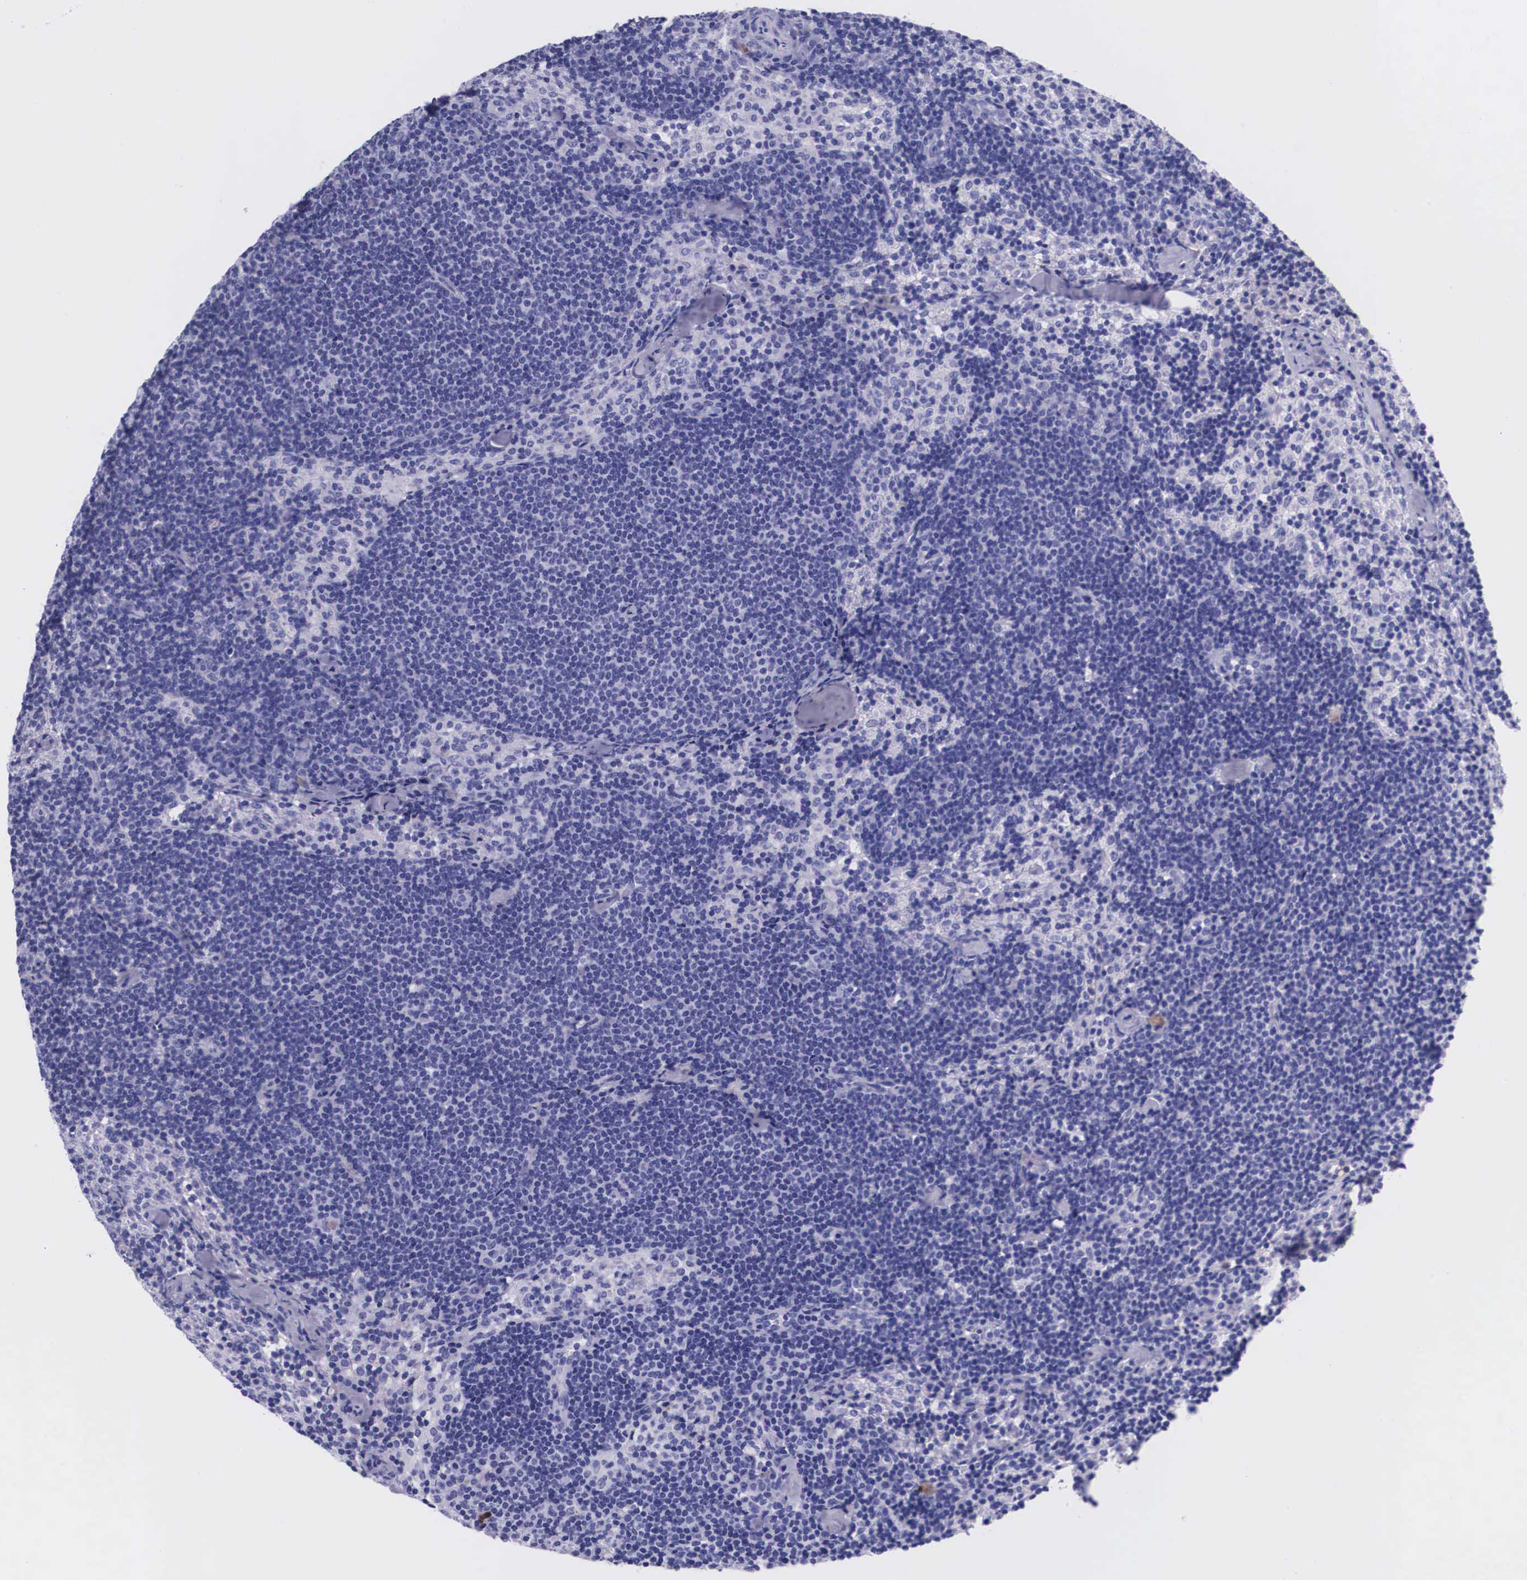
{"staining": {"intensity": "negative", "quantity": "none", "location": "none"}, "tissue": "lymph node", "cell_type": "Germinal center cells", "image_type": "normal", "snomed": [{"axis": "morphology", "description": "Normal tissue, NOS"}, {"axis": "topography", "description": "Lymph node"}], "caption": "High power microscopy image of an immunohistochemistry (IHC) image of unremarkable lymph node, revealing no significant staining in germinal center cells. (Brightfield microscopy of DAB immunohistochemistry at high magnification).", "gene": "PLG", "patient": {"sex": "female", "age": 35}}